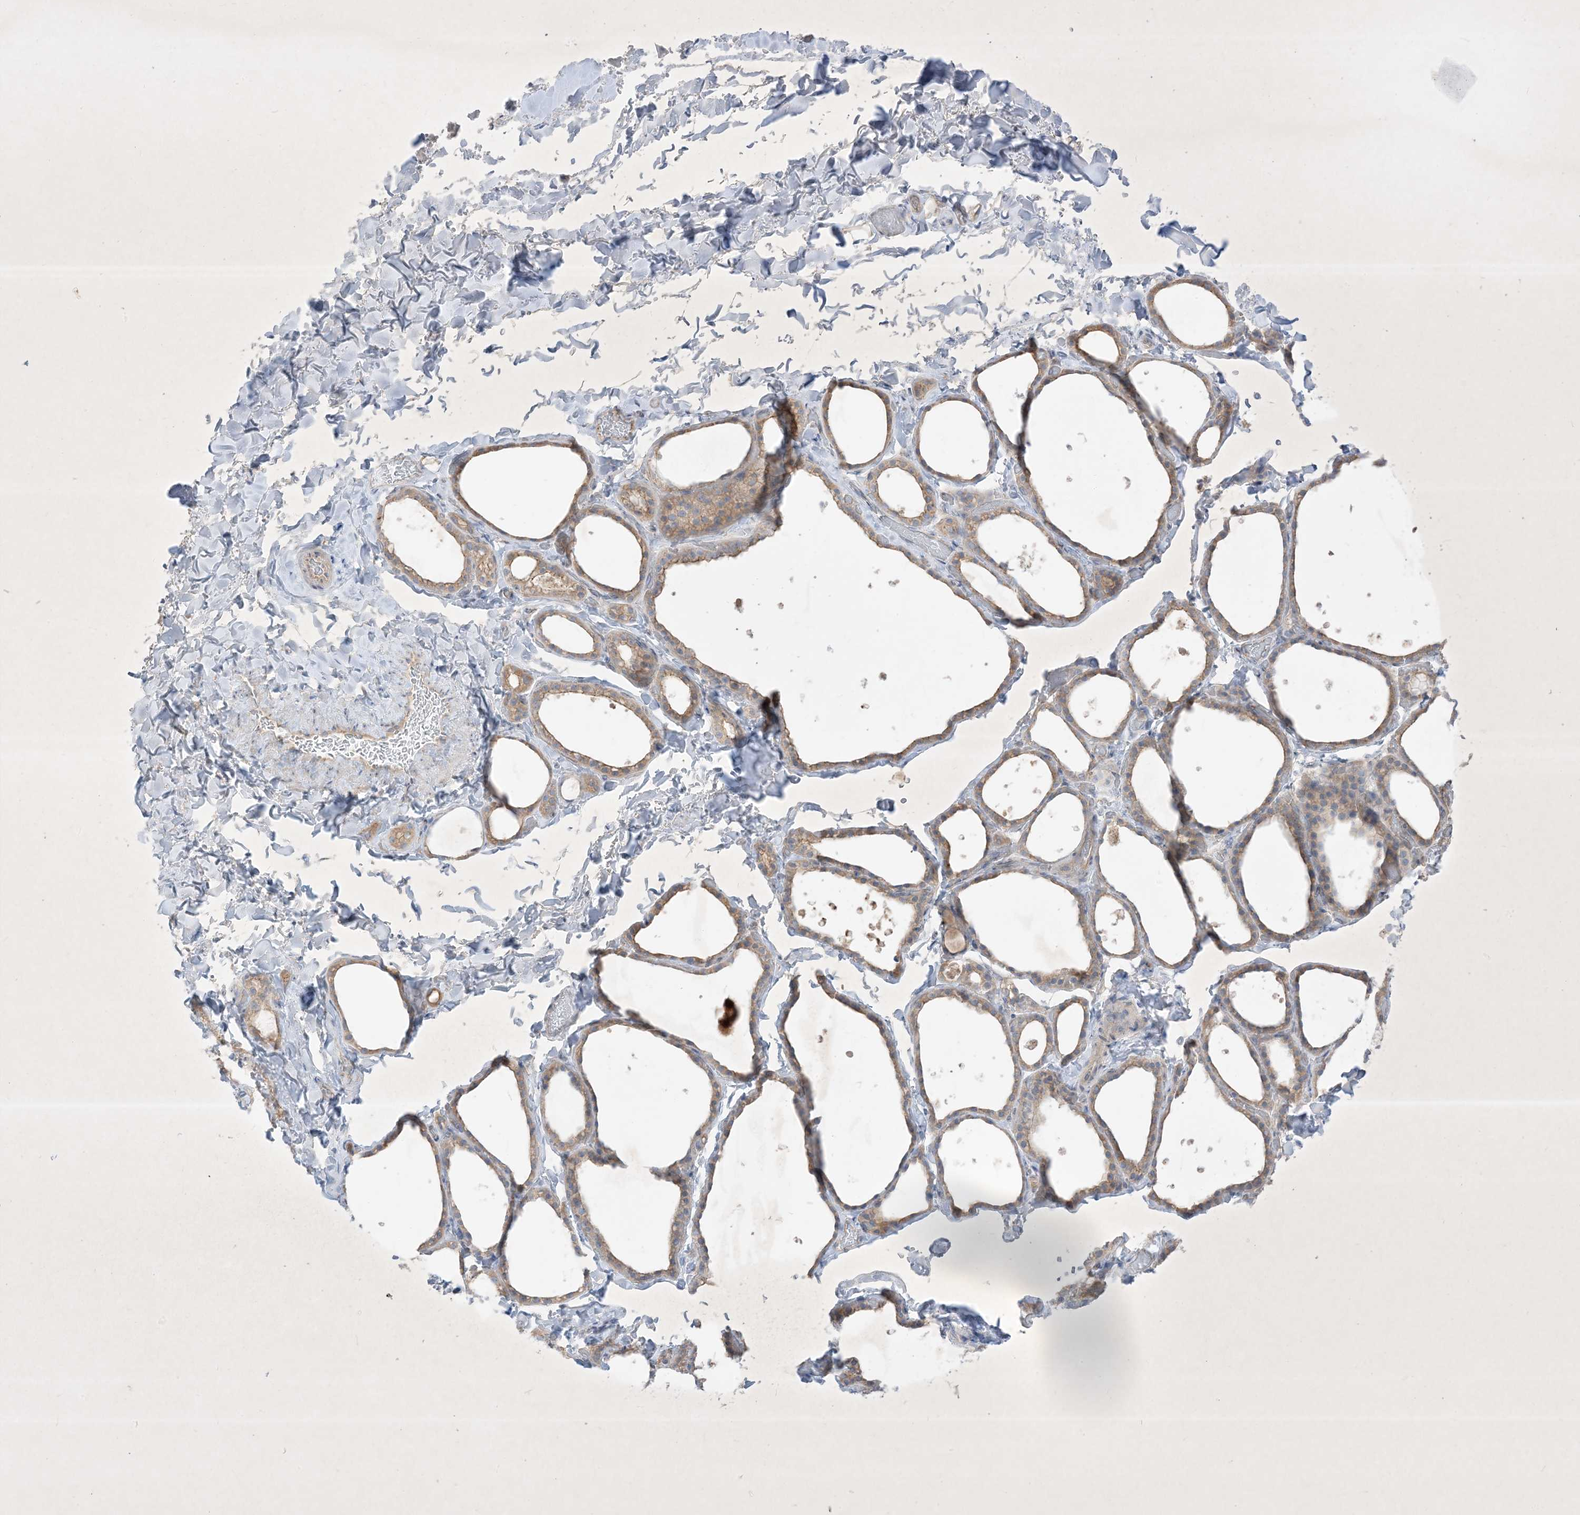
{"staining": {"intensity": "moderate", "quantity": "25%-75%", "location": "cytoplasmic/membranous"}, "tissue": "thyroid gland", "cell_type": "Glandular cells", "image_type": "normal", "snomed": [{"axis": "morphology", "description": "Normal tissue, NOS"}, {"axis": "topography", "description": "Thyroid gland"}], "caption": "An image of thyroid gland stained for a protein reveals moderate cytoplasmic/membranous brown staining in glandular cells.", "gene": "PLEKHA3", "patient": {"sex": "female", "age": 44}}